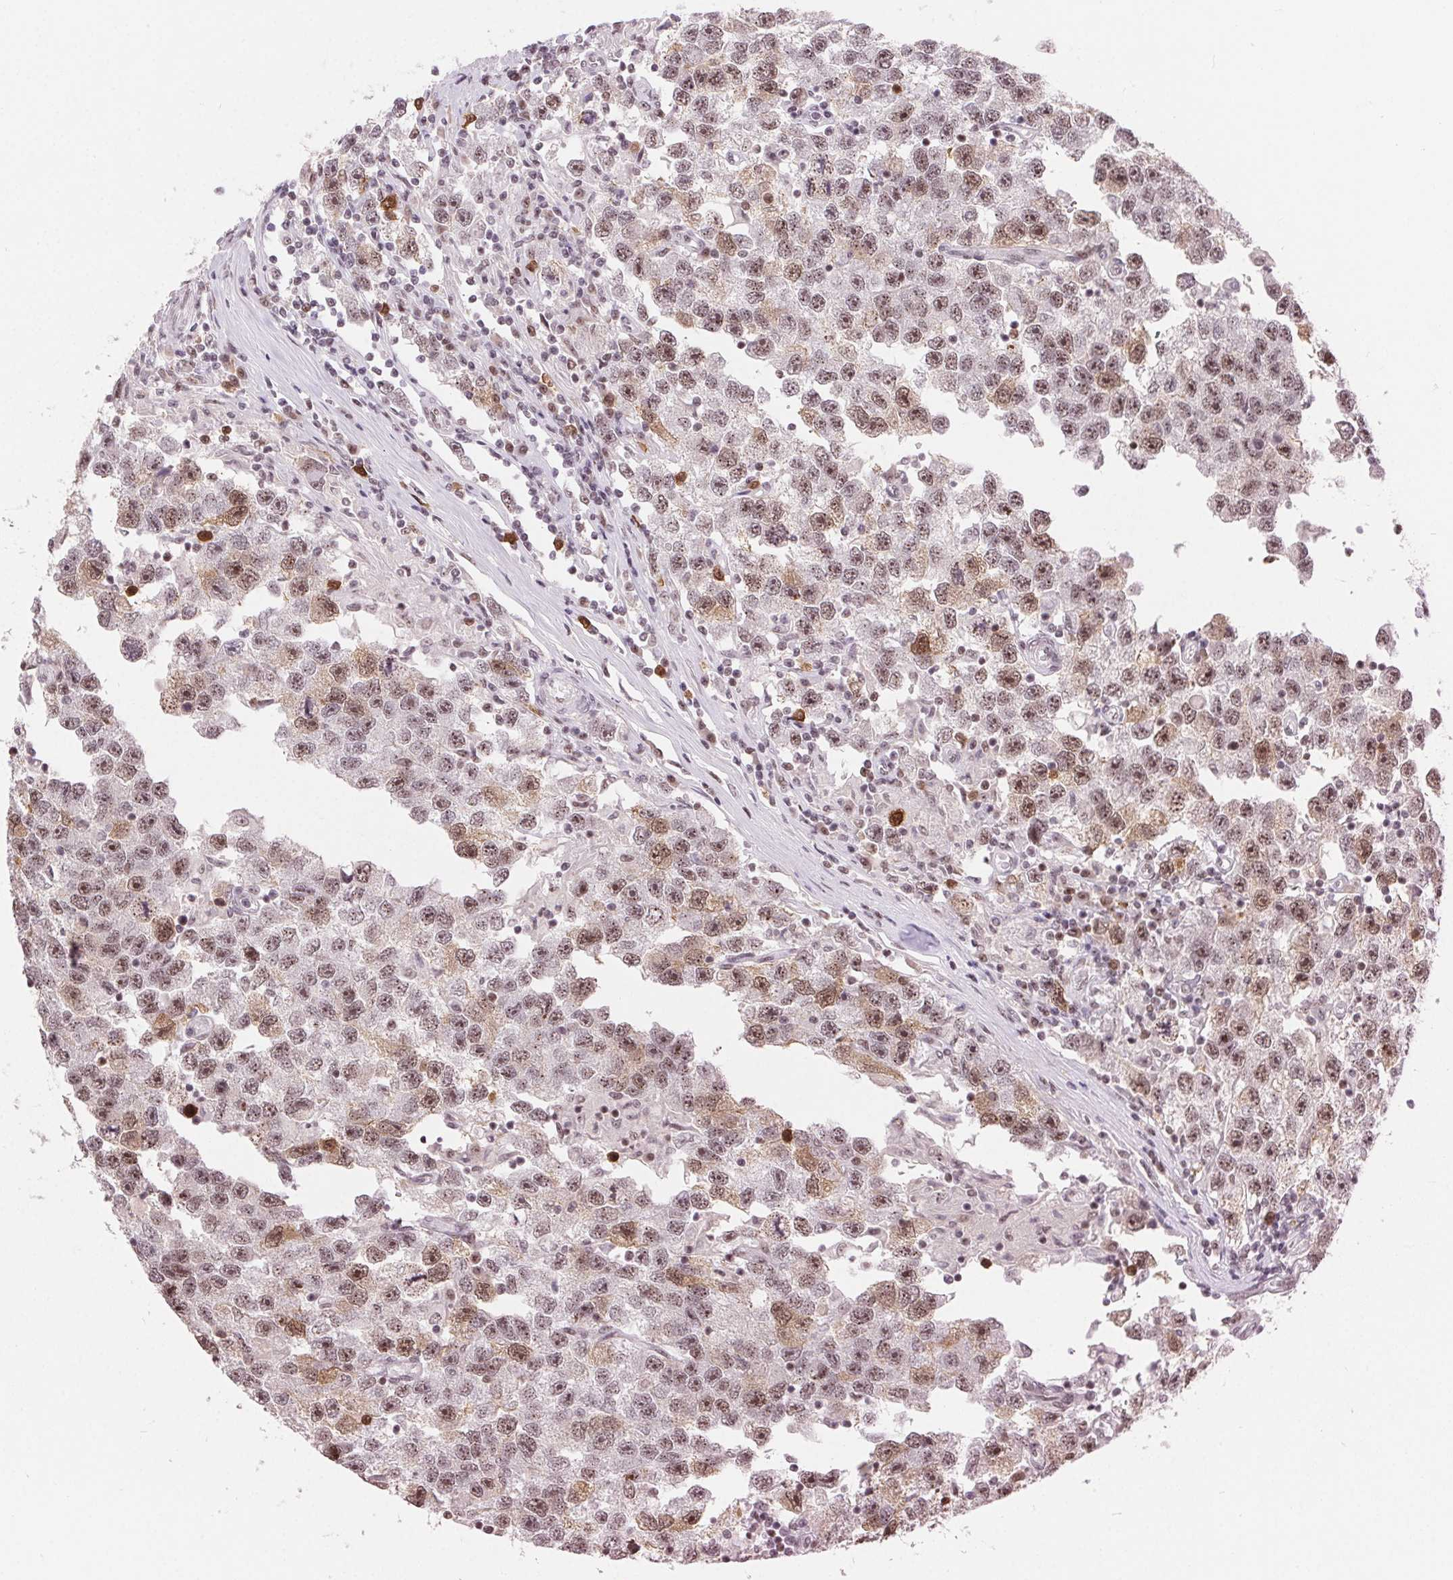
{"staining": {"intensity": "weak", "quantity": "25%-75%", "location": "cytoplasmic/membranous,nuclear"}, "tissue": "testis cancer", "cell_type": "Tumor cells", "image_type": "cancer", "snomed": [{"axis": "morphology", "description": "Seminoma, NOS"}, {"axis": "topography", "description": "Testis"}], "caption": "There is low levels of weak cytoplasmic/membranous and nuclear positivity in tumor cells of seminoma (testis), as demonstrated by immunohistochemical staining (brown color).", "gene": "CD2BP2", "patient": {"sex": "male", "age": 26}}